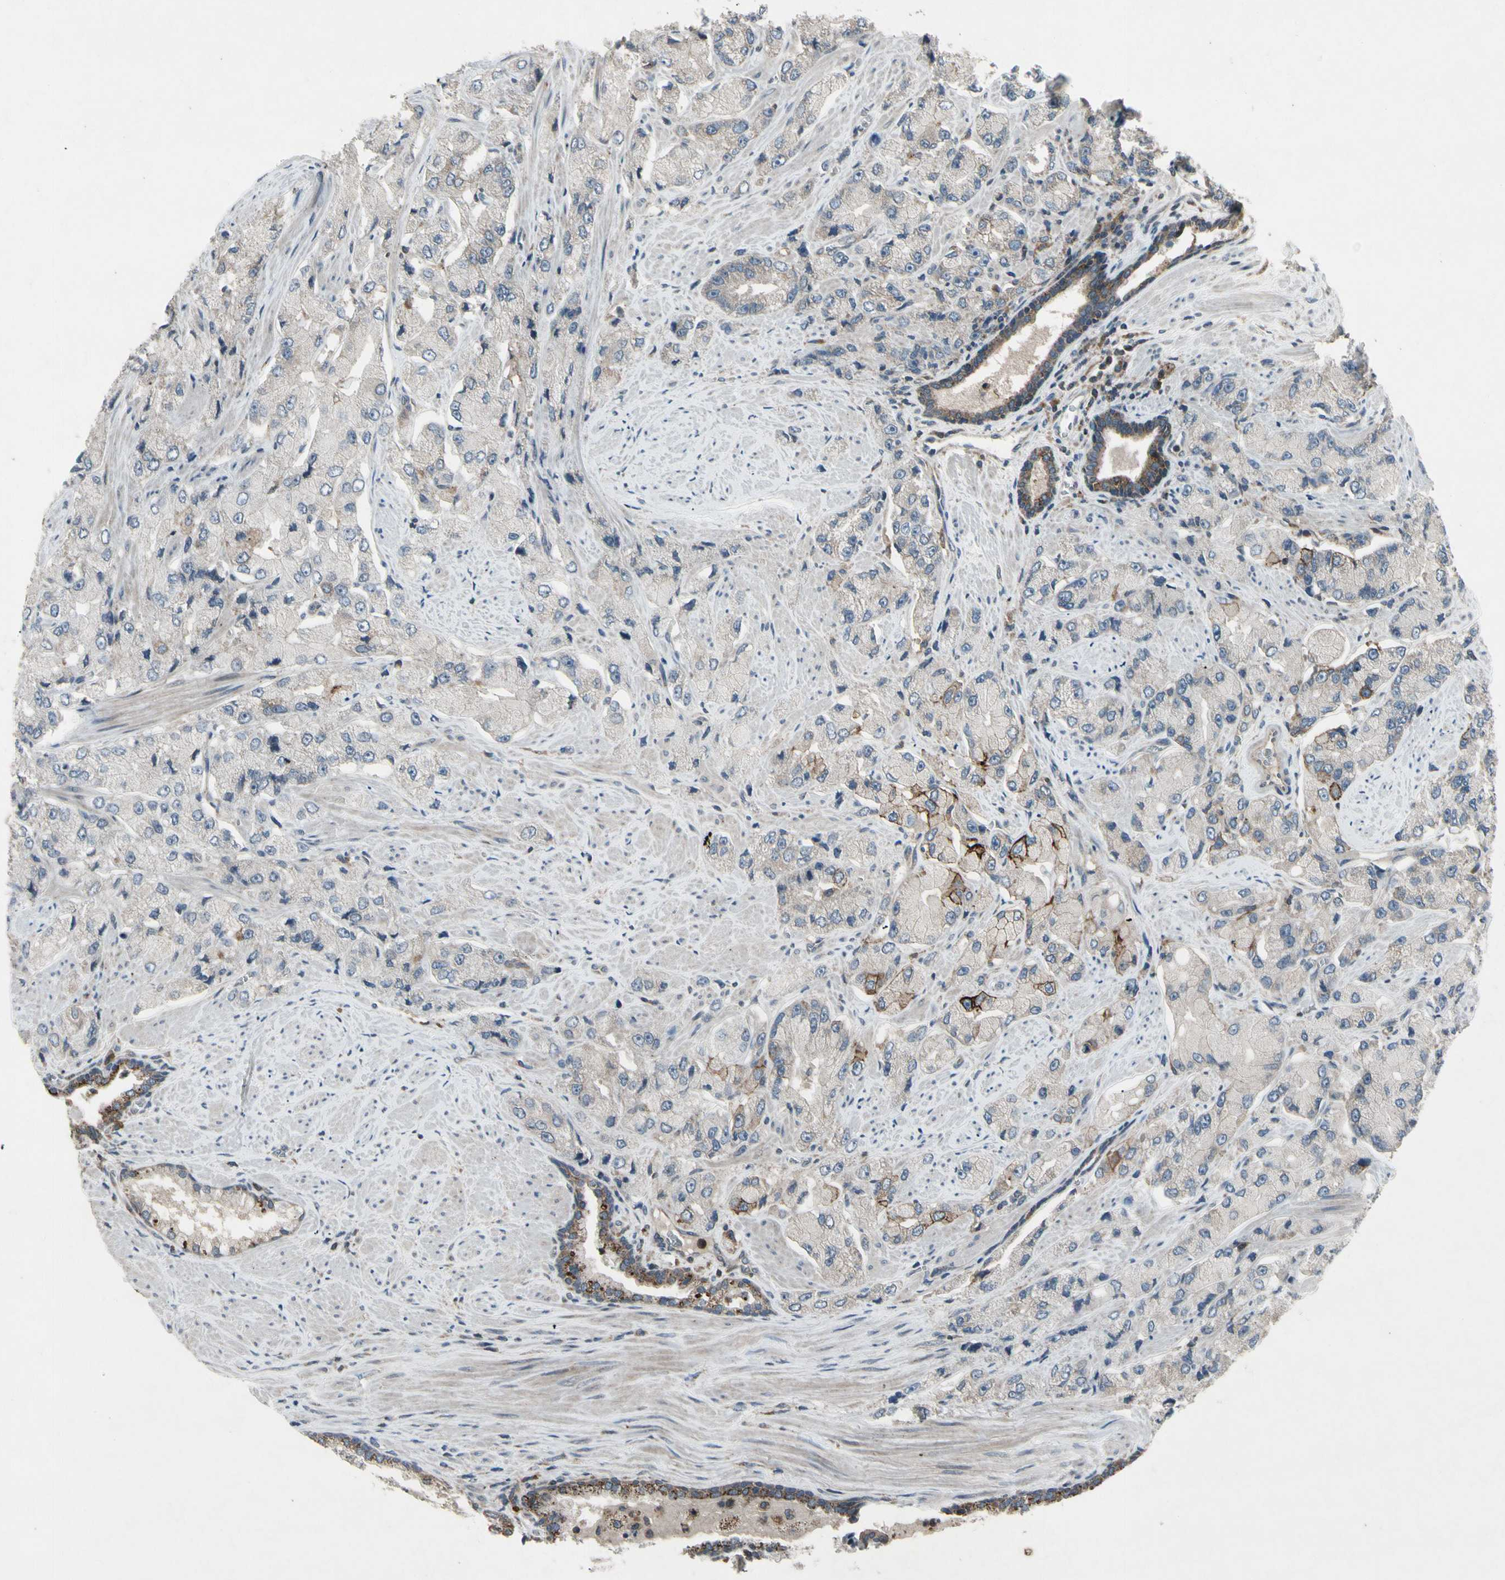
{"staining": {"intensity": "moderate", "quantity": "25%-75%", "location": "cytoplasmic/membranous"}, "tissue": "prostate cancer", "cell_type": "Tumor cells", "image_type": "cancer", "snomed": [{"axis": "morphology", "description": "Adenocarcinoma, High grade"}, {"axis": "topography", "description": "Prostate"}], "caption": "Human high-grade adenocarcinoma (prostate) stained with a protein marker displays moderate staining in tumor cells.", "gene": "NMI", "patient": {"sex": "male", "age": 58}}